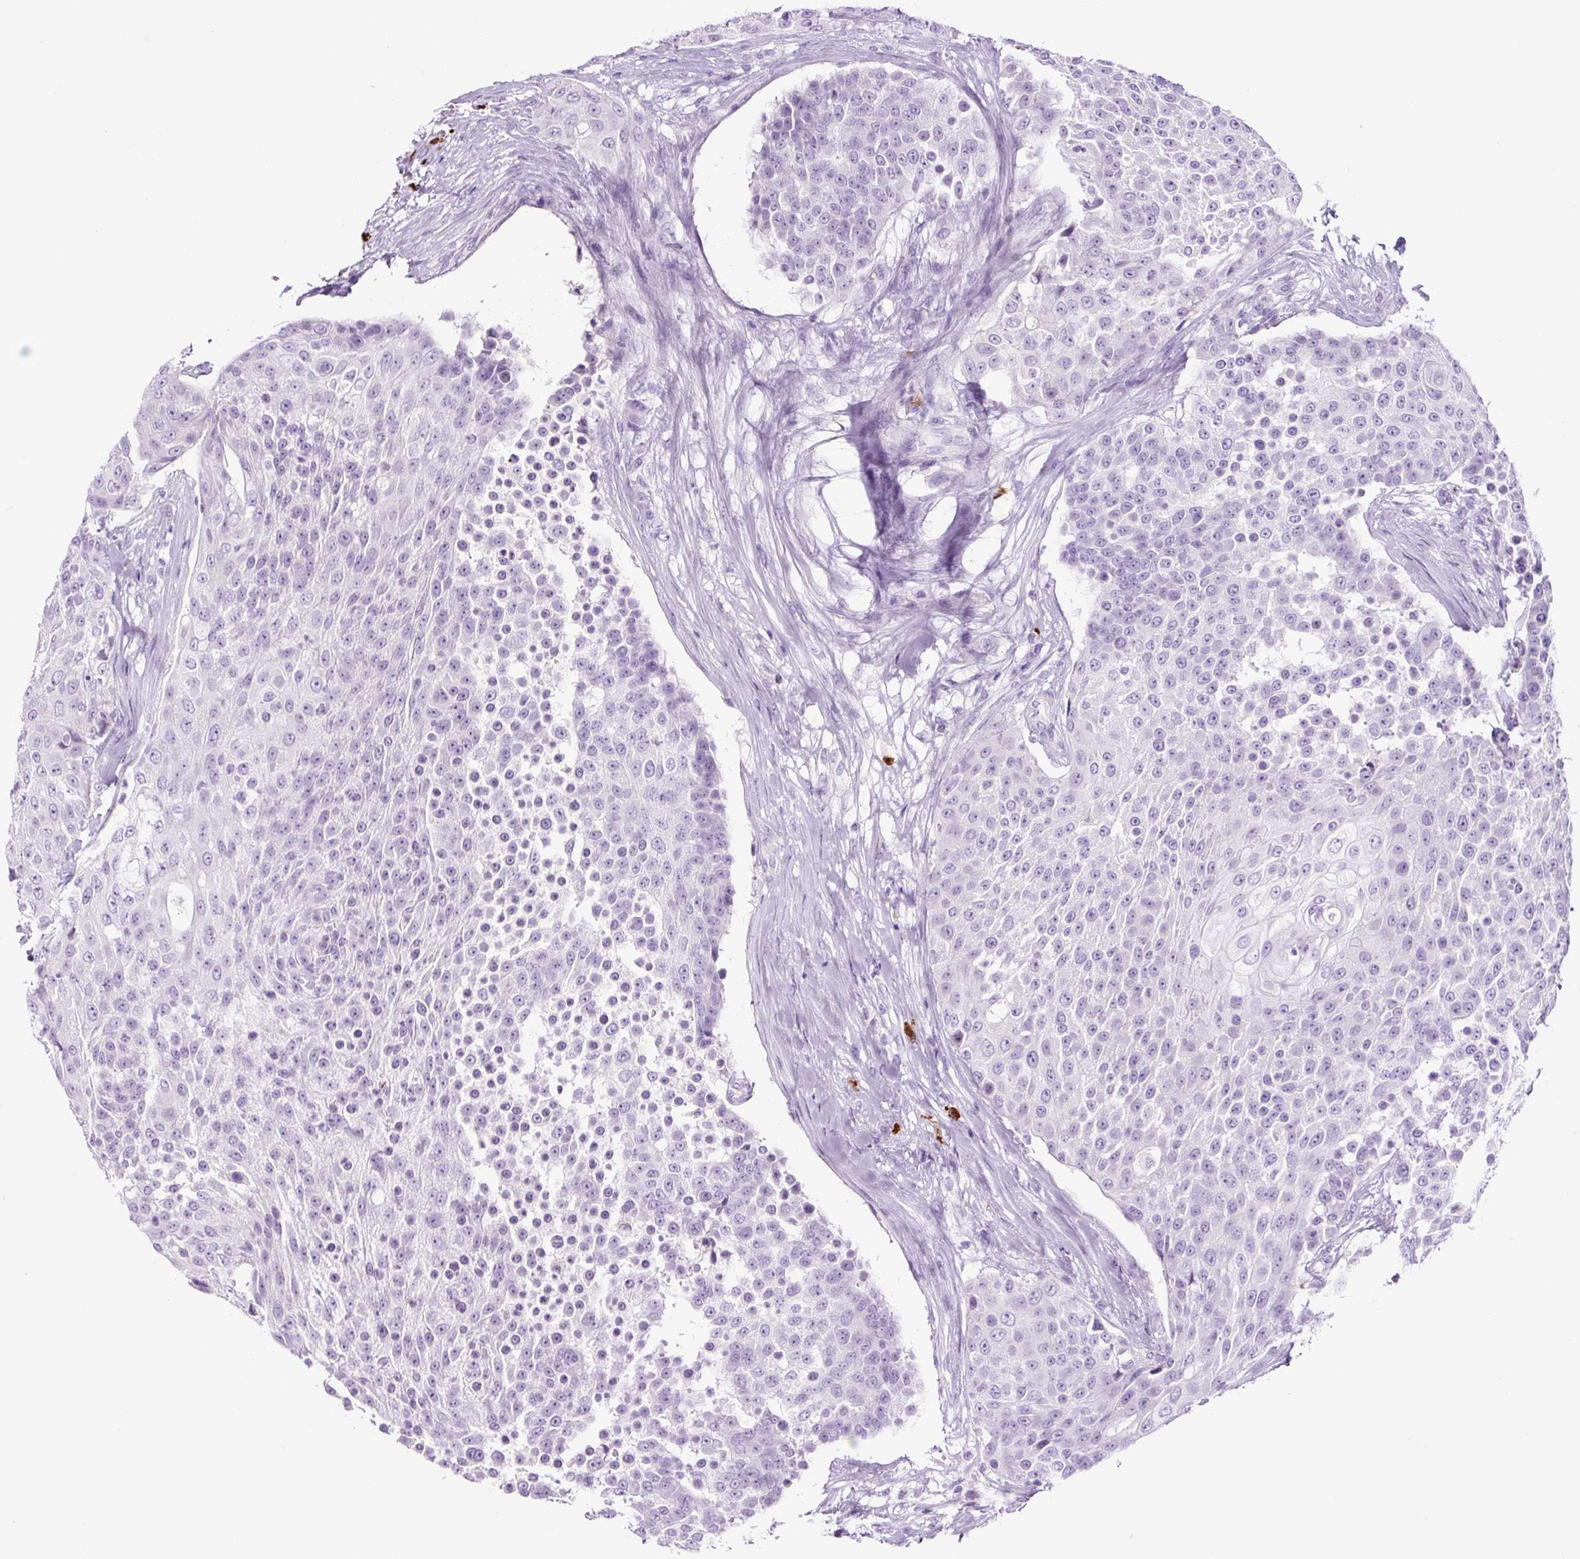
{"staining": {"intensity": "negative", "quantity": "none", "location": "none"}, "tissue": "urothelial cancer", "cell_type": "Tumor cells", "image_type": "cancer", "snomed": [{"axis": "morphology", "description": "Urothelial carcinoma, High grade"}, {"axis": "topography", "description": "Urinary bladder"}], "caption": "Immunohistochemical staining of human urothelial cancer demonstrates no significant staining in tumor cells.", "gene": "RNF212B", "patient": {"sex": "female", "age": 63}}